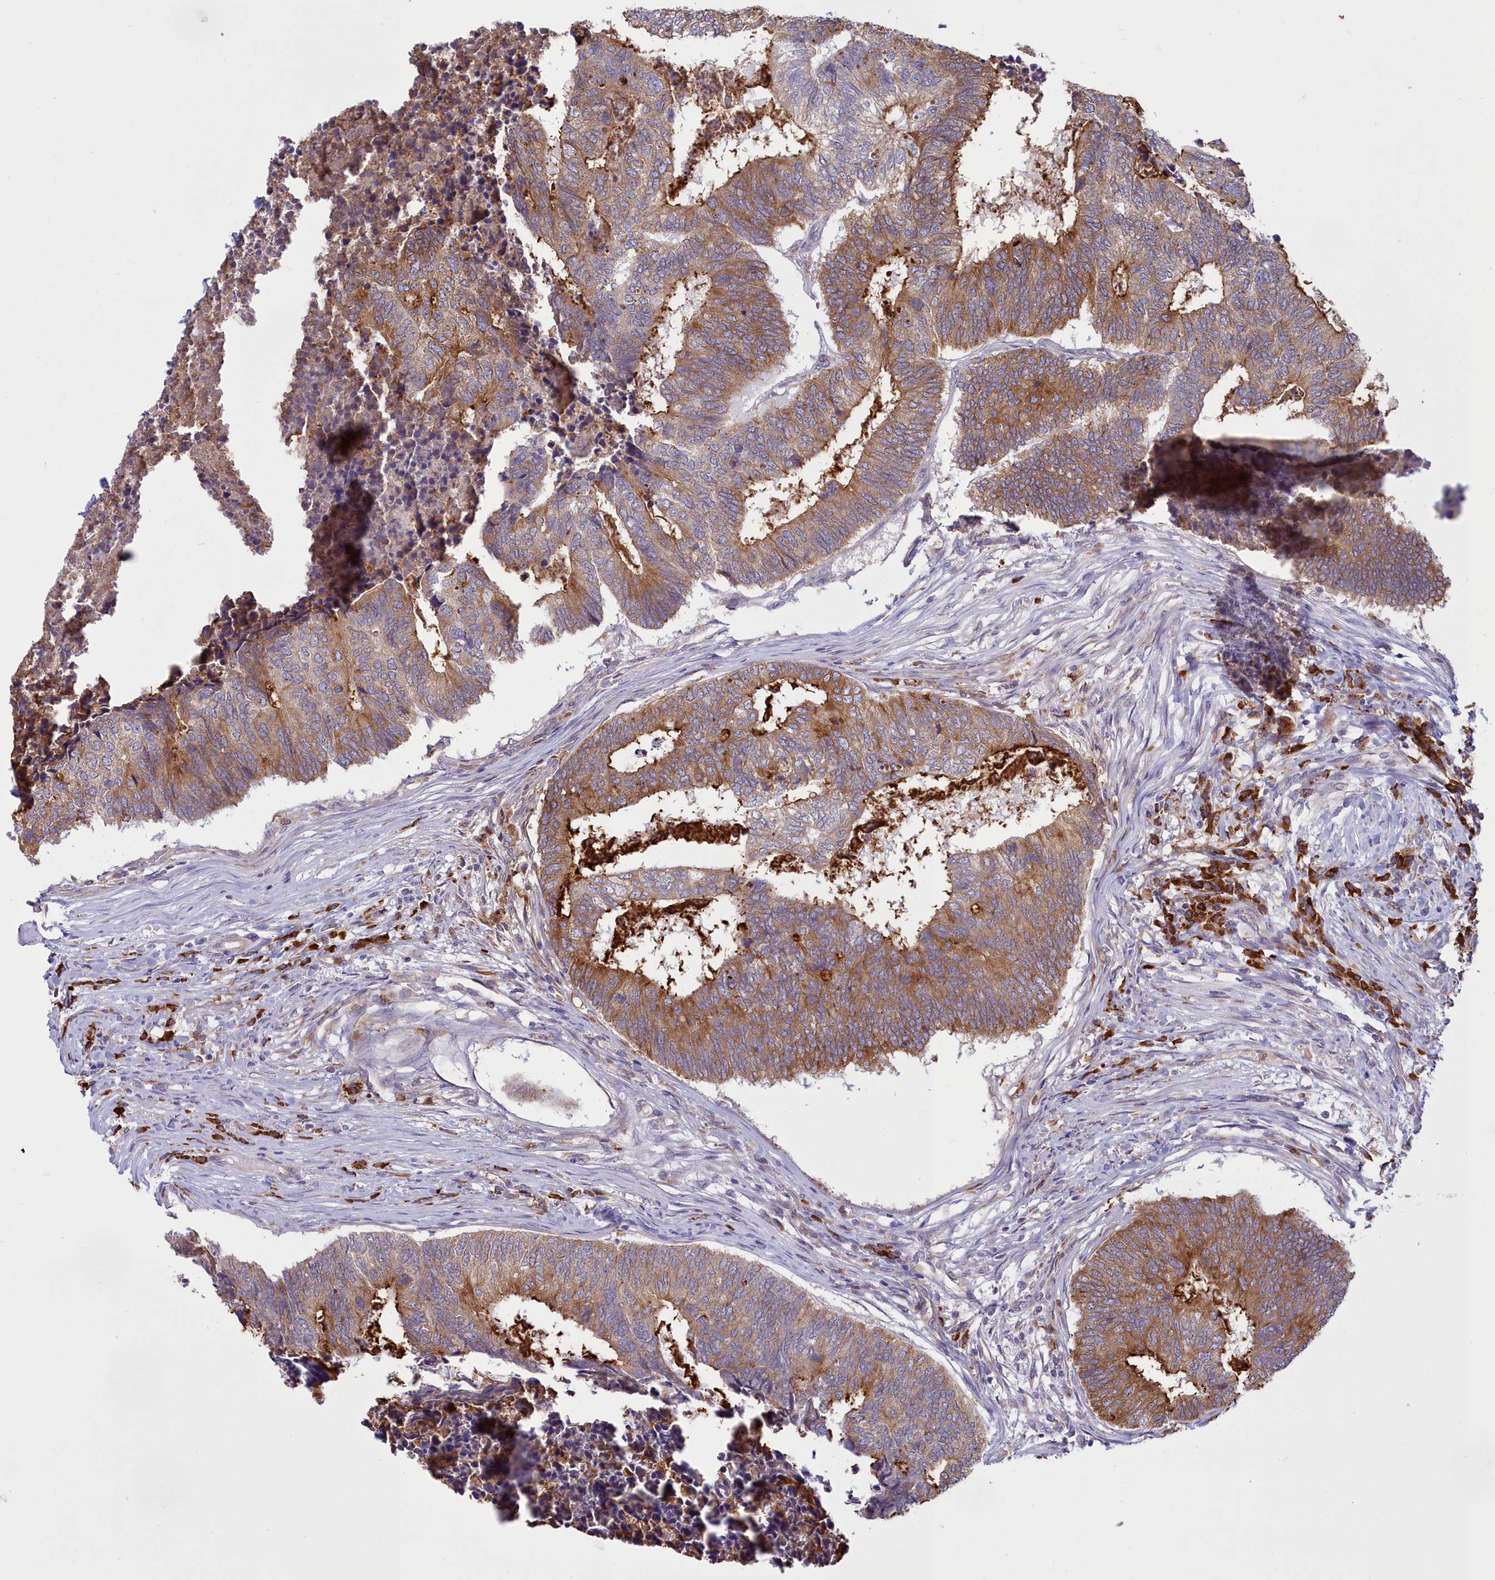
{"staining": {"intensity": "strong", "quantity": ">75%", "location": "cytoplasmic/membranous"}, "tissue": "colorectal cancer", "cell_type": "Tumor cells", "image_type": "cancer", "snomed": [{"axis": "morphology", "description": "Adenocarcinoma, NOS"}, {"axis": "topography", "description": "Colon"}], "caption": "Strong cytoplasmic/membranous positivity for a protein is seen in approximately >75% of tumor cells of colorectal adenocarcinoma using IHC.", "gene": "HM13", "patient": {"sex": "female", "age": 67}}